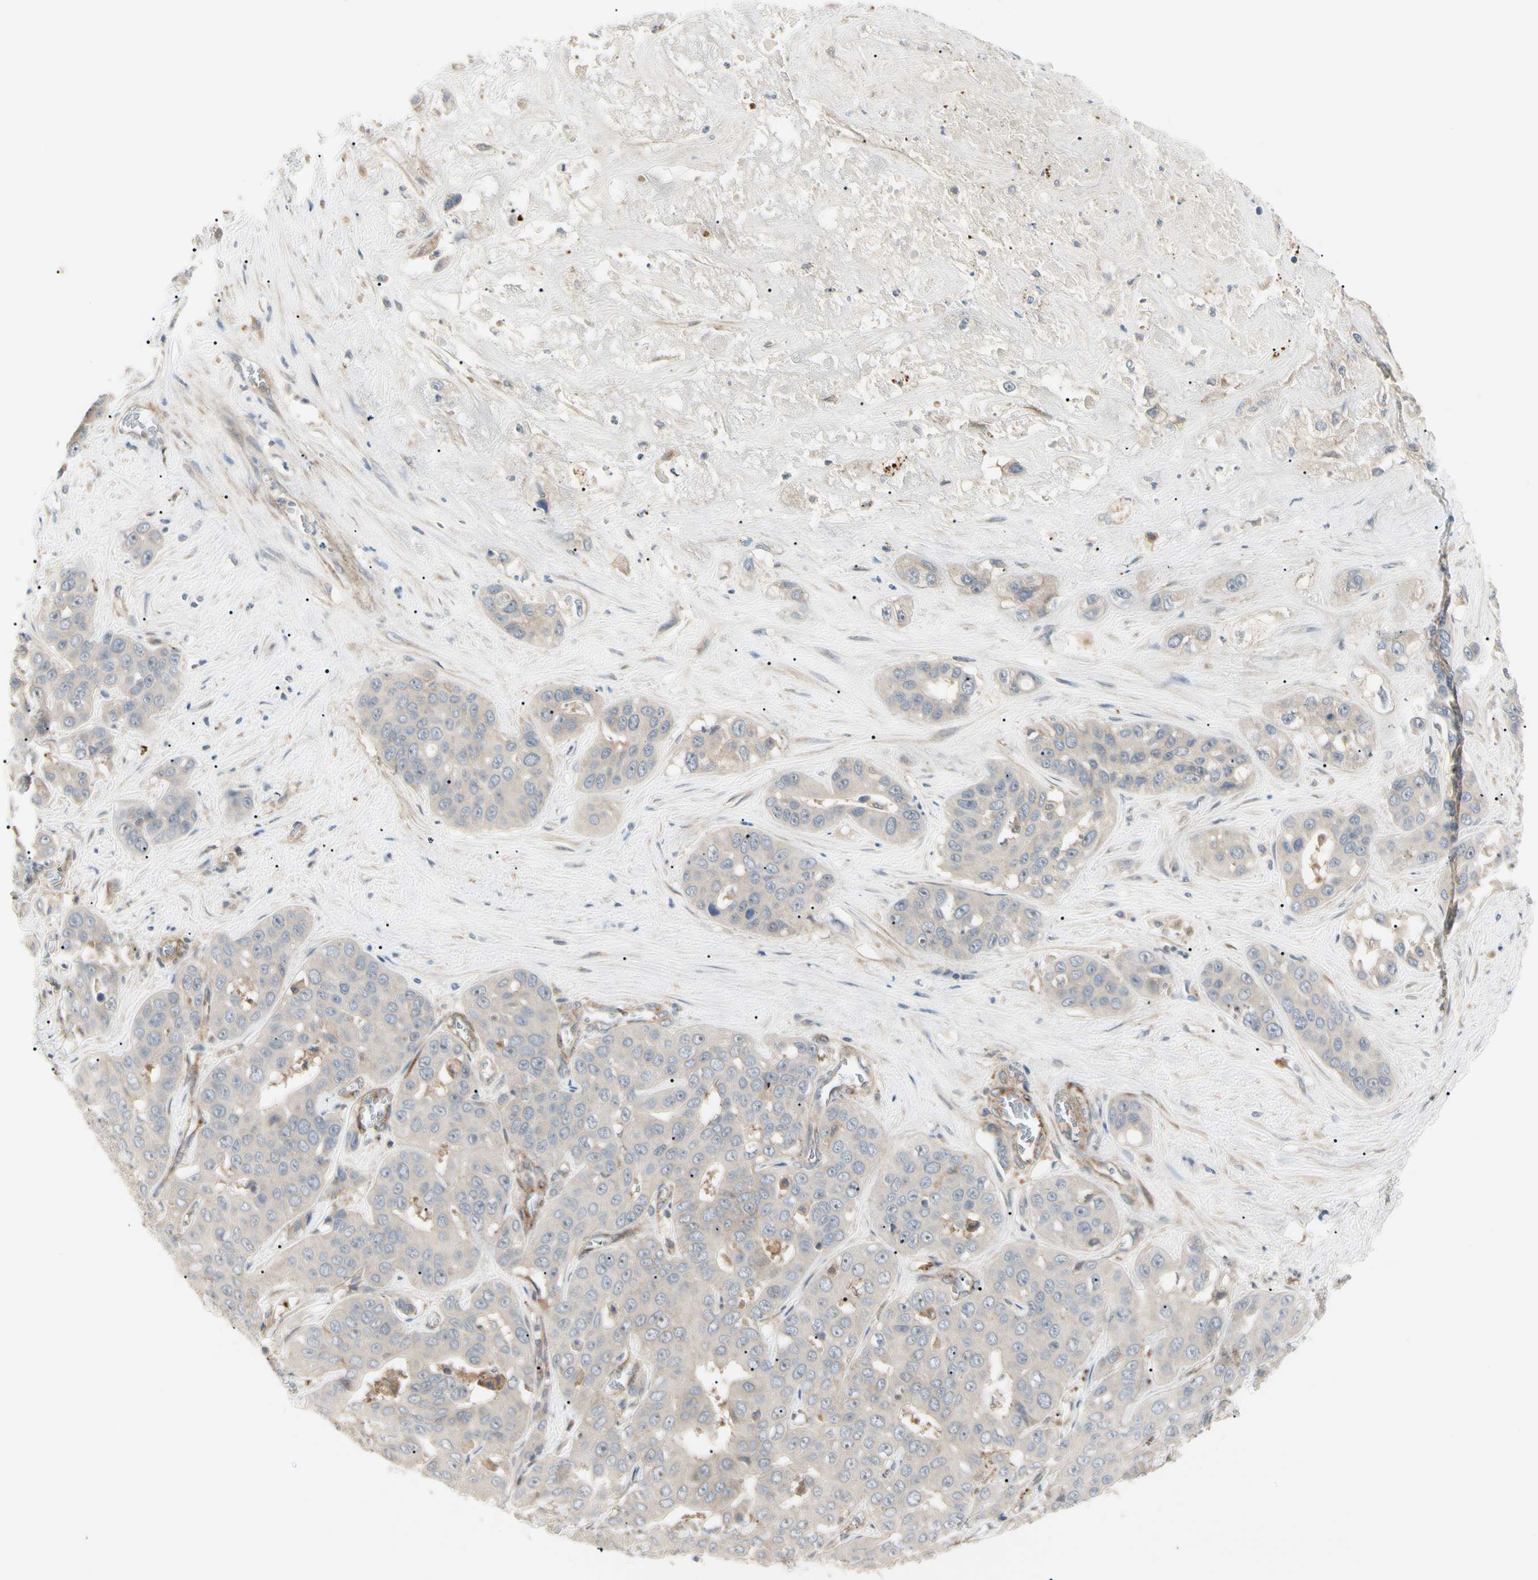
{"staining": {"intensity": "weak", "quantity": ">75%", "location": "cytoplasmic/membranous"}, "tissue": "liver cancer", "cell_type": "Tumor cells", "image_type": "cancer", "snomed": [{"axis": "morphology", "description": "Cholangiocarcinoma"}, {"axis": "topography", "description": "Liver"}], "caption": "Protein expression analysis of liver cholangiocarcinoma reveals weak cytoplasmic/membranous expression in approximately >75% of tumor cells.", "gene": "F2R", "patient": {"sex": "female", "age": 52}}